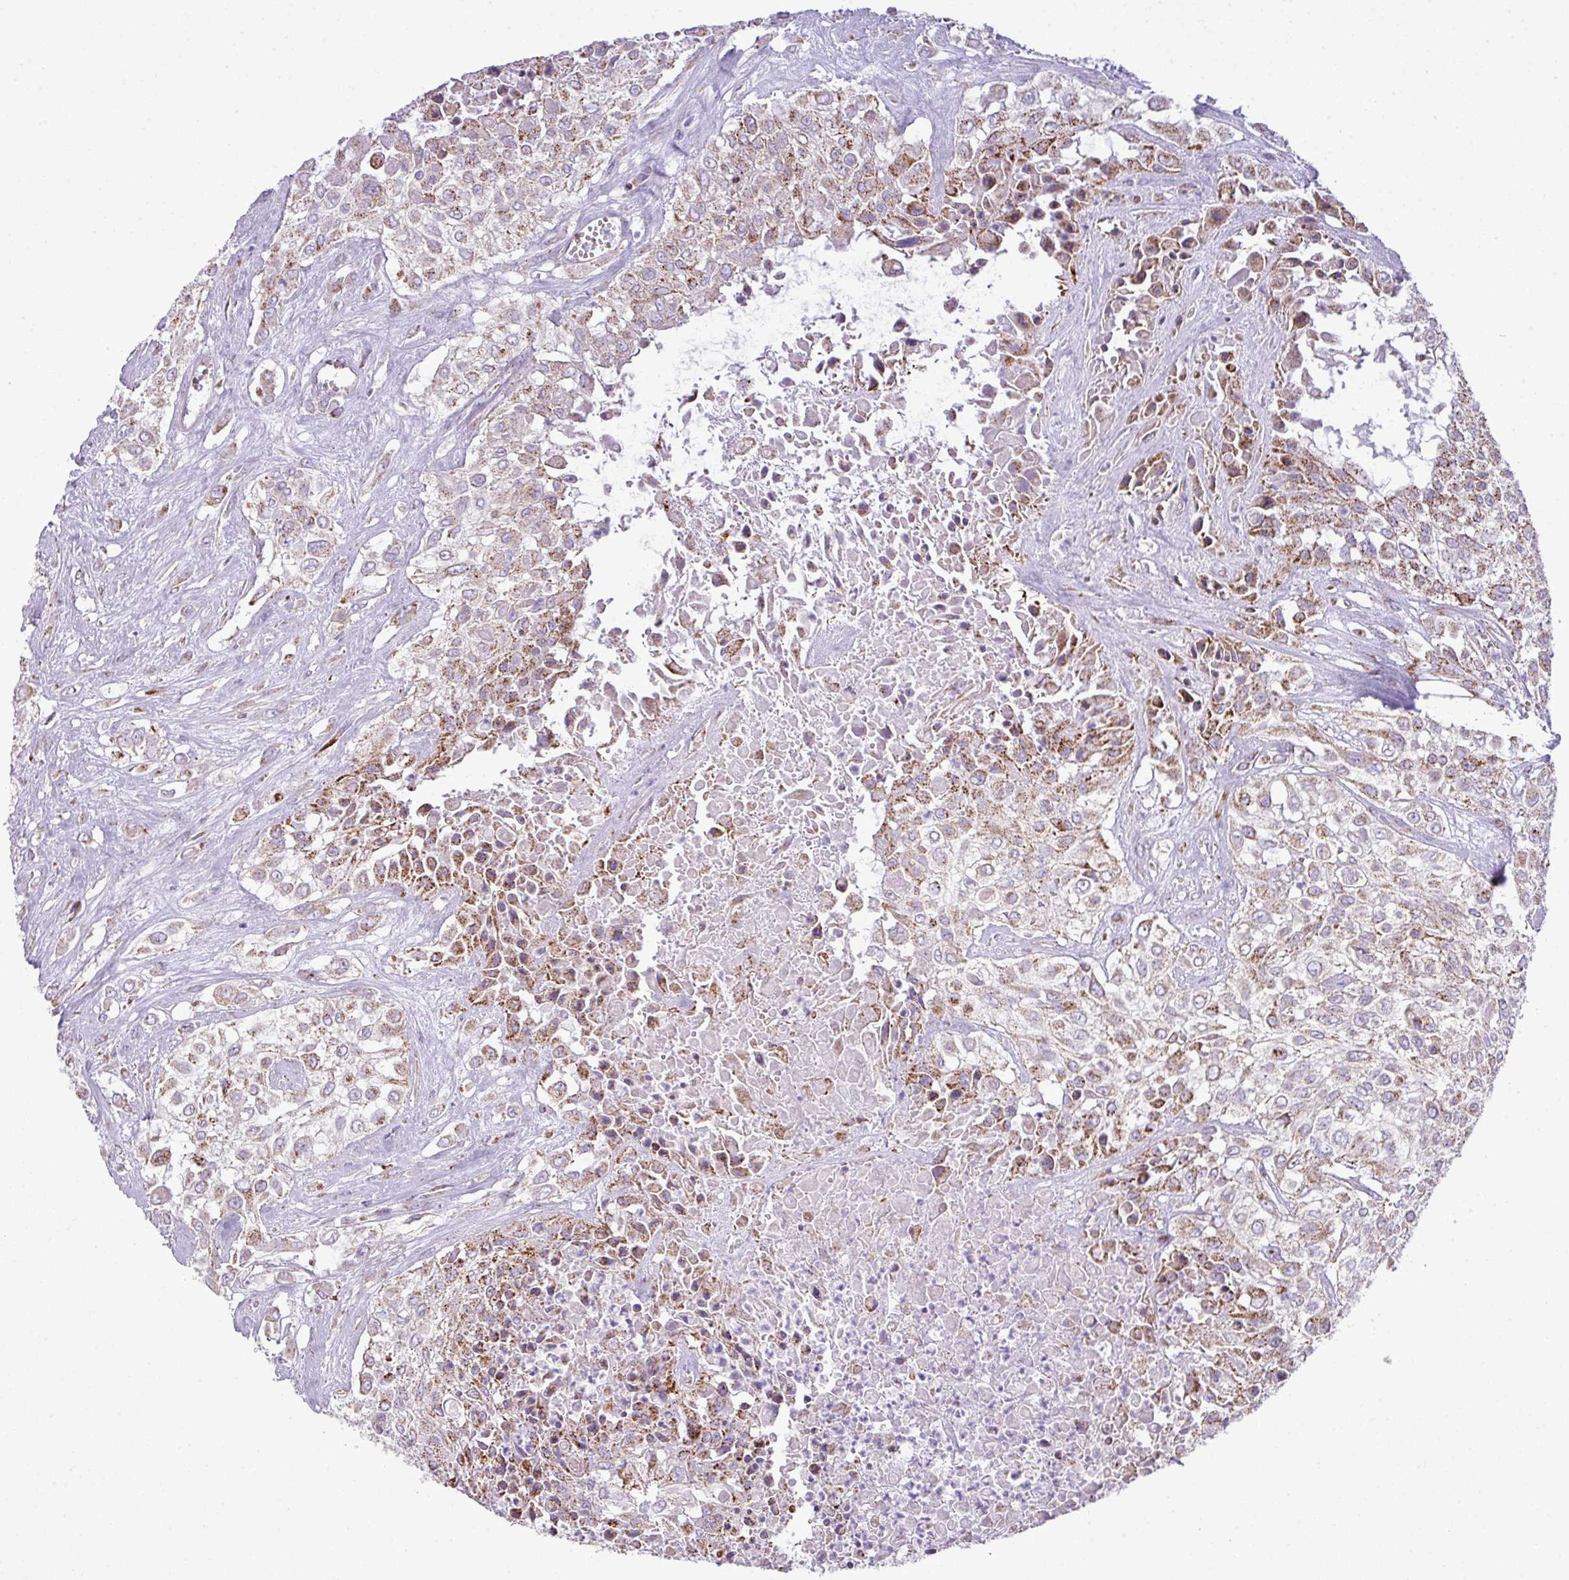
{"staining": {"intensity": "moderate", "quantity": "<25%", "location": "cytoplasmic/membranous"}, "tissue": "urothelial cancer", "cell_type": "Tumor cells", "image_type": "cancer", "snomed": [{"axis": "morphology", "description": "Urothelial carcinoma, High grade"}, {"axis": "topography", "description": "Urinary bladder"}], "caption": "IHC of human high-grade urothelial carcinoma shows low levels of moderate cytoplasmic/membranous staining in approximately <25% of tumor cells.", "gene": "ZNF81", "patient": {"sex": "male", "age": 67}}